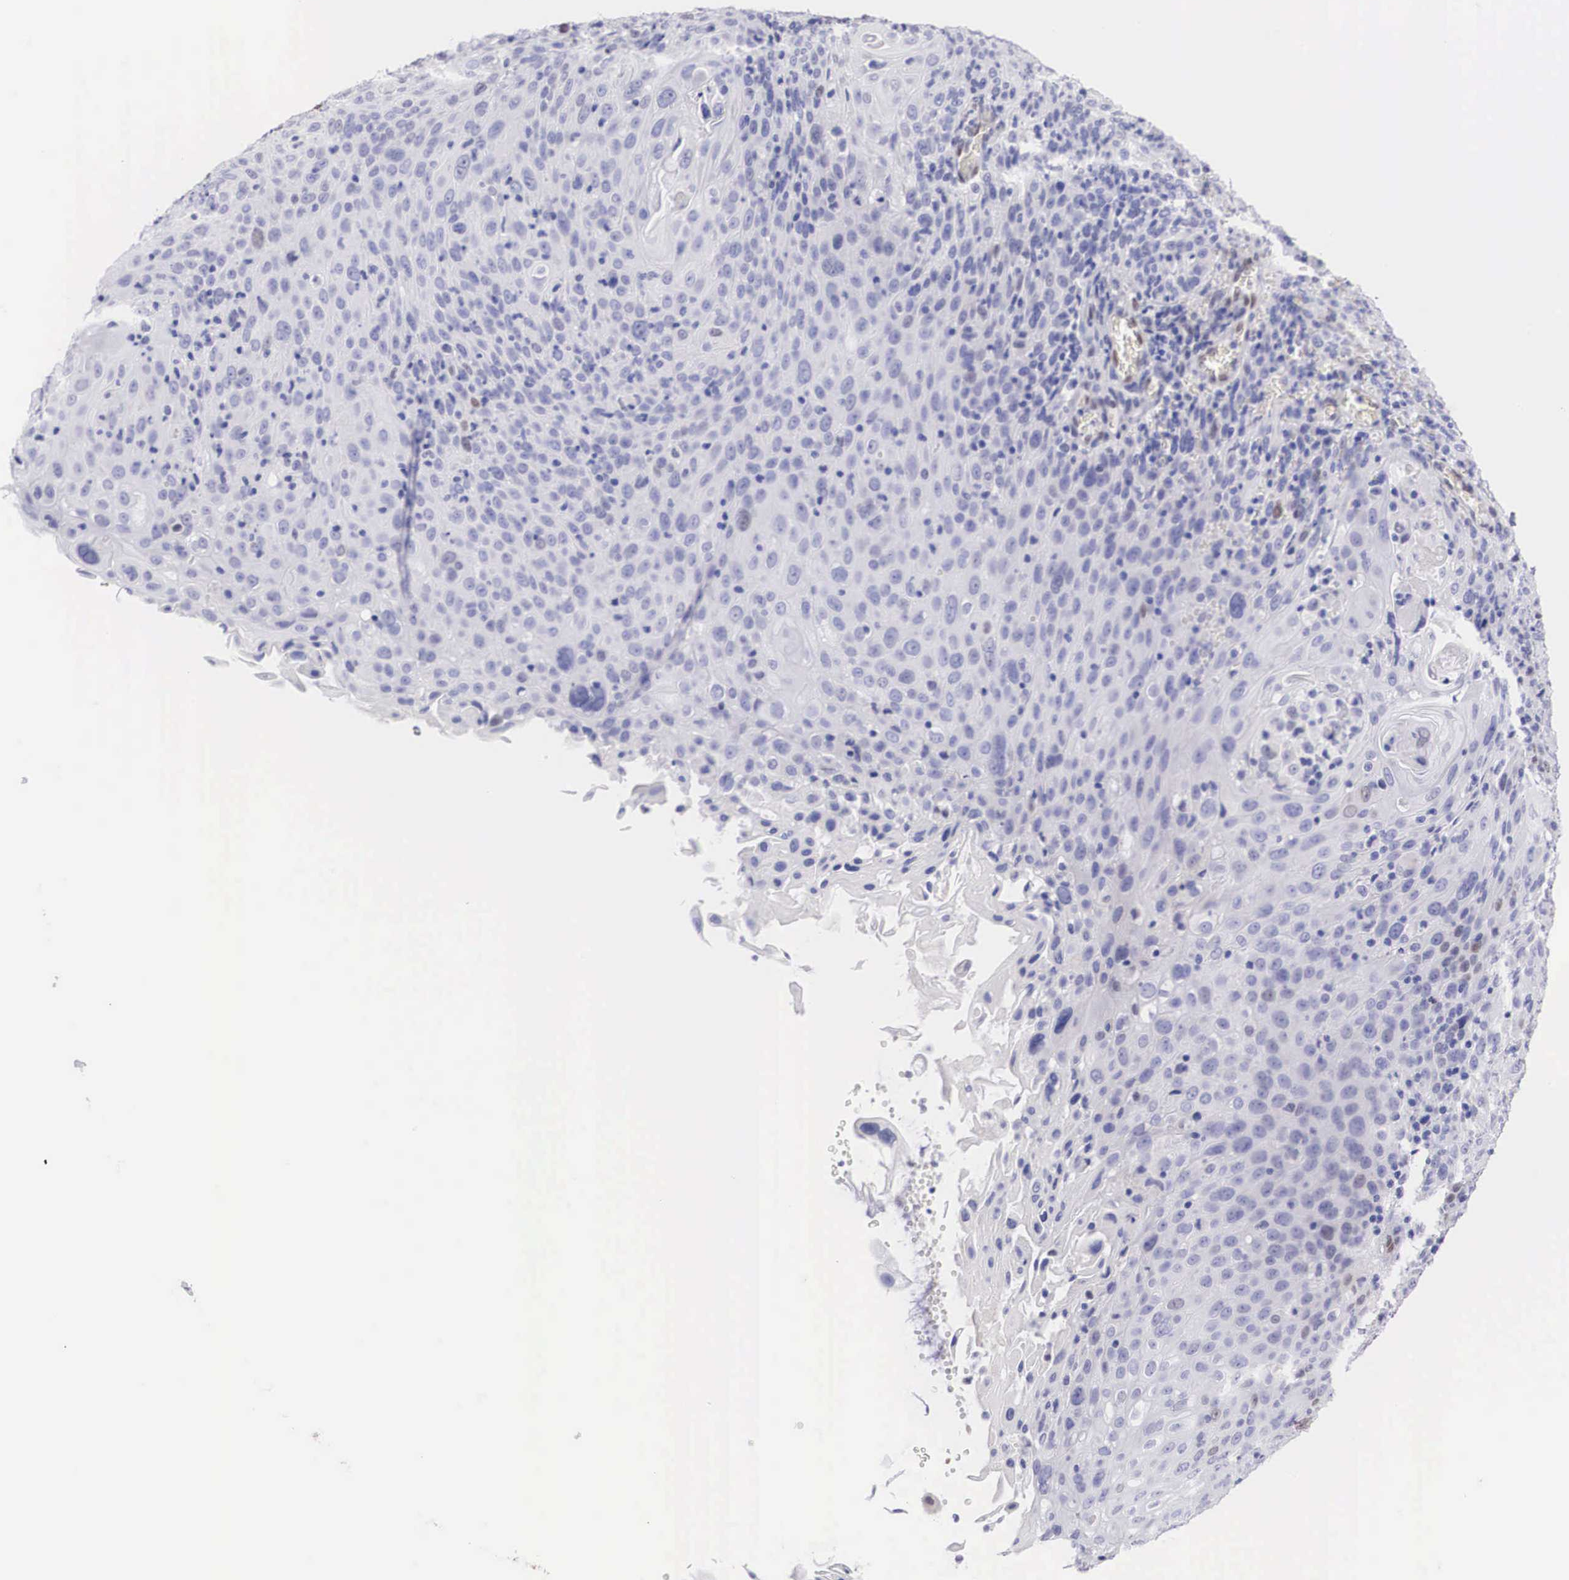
{"staining": {"intensity": "weak", "quantity": "<25%", "location": "nuclear"}, "tissue": "cervical cancer", "cell_type": "Tumor cells", "image_type": "cancer", "snomed": [{"axis": "morphology", "description": "Squamous cell carcinoma, NOS"}, {"axis": "topography", "description": "Cervix"}], "caption": "High power microscopy photomicrograph of an immunohistochemistry micrograph of cervical cancer, revealing no significant expression in tumor cells. Brightfield microscopy of IHC stained with DAB (3,3'-diaminobenzidine) (brown) and hematoxylin (blue), captured at high magnification.", "gene": "HMGN5", "patient": {"sex": "female", "age": 54}}